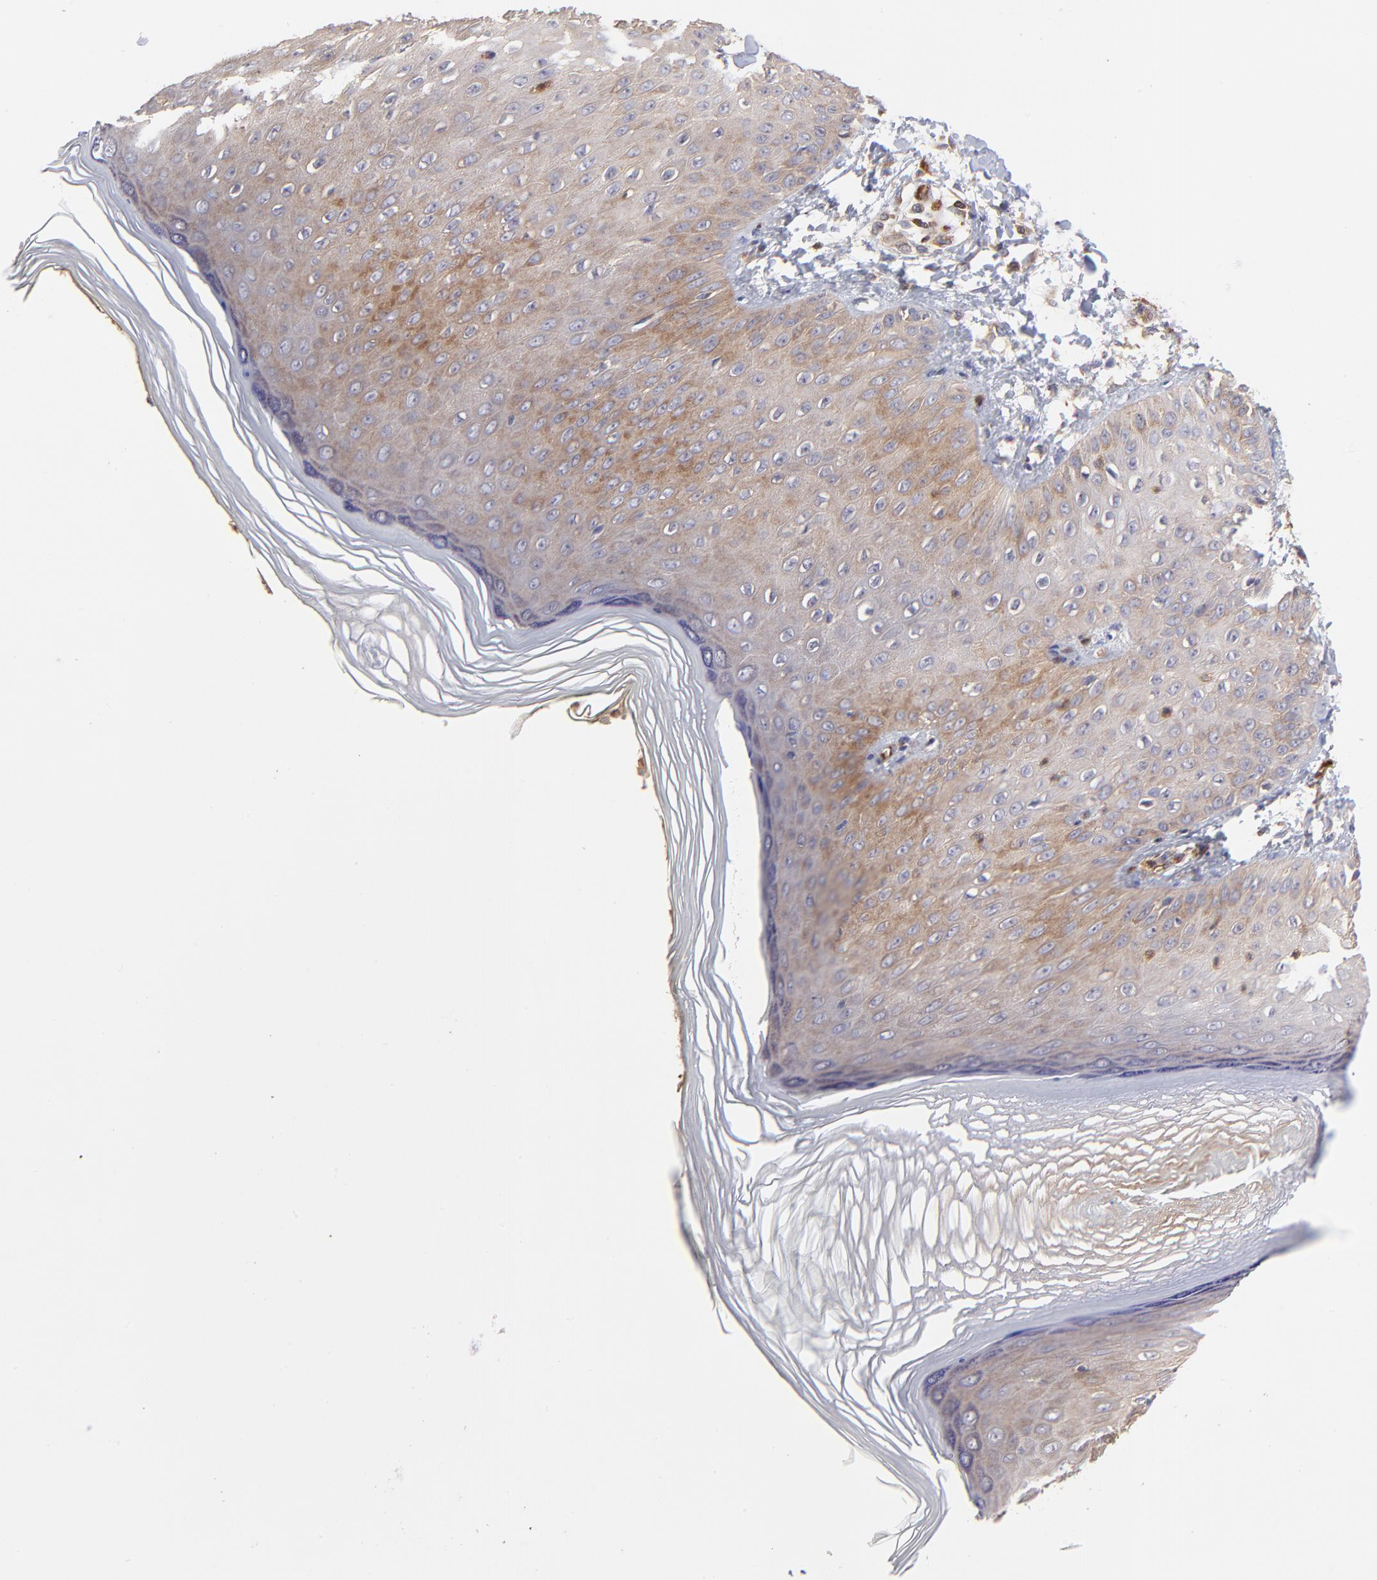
{"staining": {"intensity": "moderate", "quantity": "25%-75%", "location": "cytoplasmic/membranous"}, "tissue": "skin", "cell_type": "Epidermal cells", "image_type": "normal", "snomed": [{"axis": "morphology", "description": "Normal tissue, NOS"}, {"axis": "morphology", "description": "Inflammation, NOS"}, {"axis": "topography", "description": "Soft tissue"}, {"axis": "topography", "description": "Anal"}], "caption": "The image reveals immunohistochemical staining of unremarkable skin. There is moderate cytoplasmic/membranous staining is seen in about 25%-75% of epidermal cells. (brown staining indicates protein expression, while blue staining denotes nuclei).", "gene": "ASB7", "patient": {"sex": "female", "age": 15}}